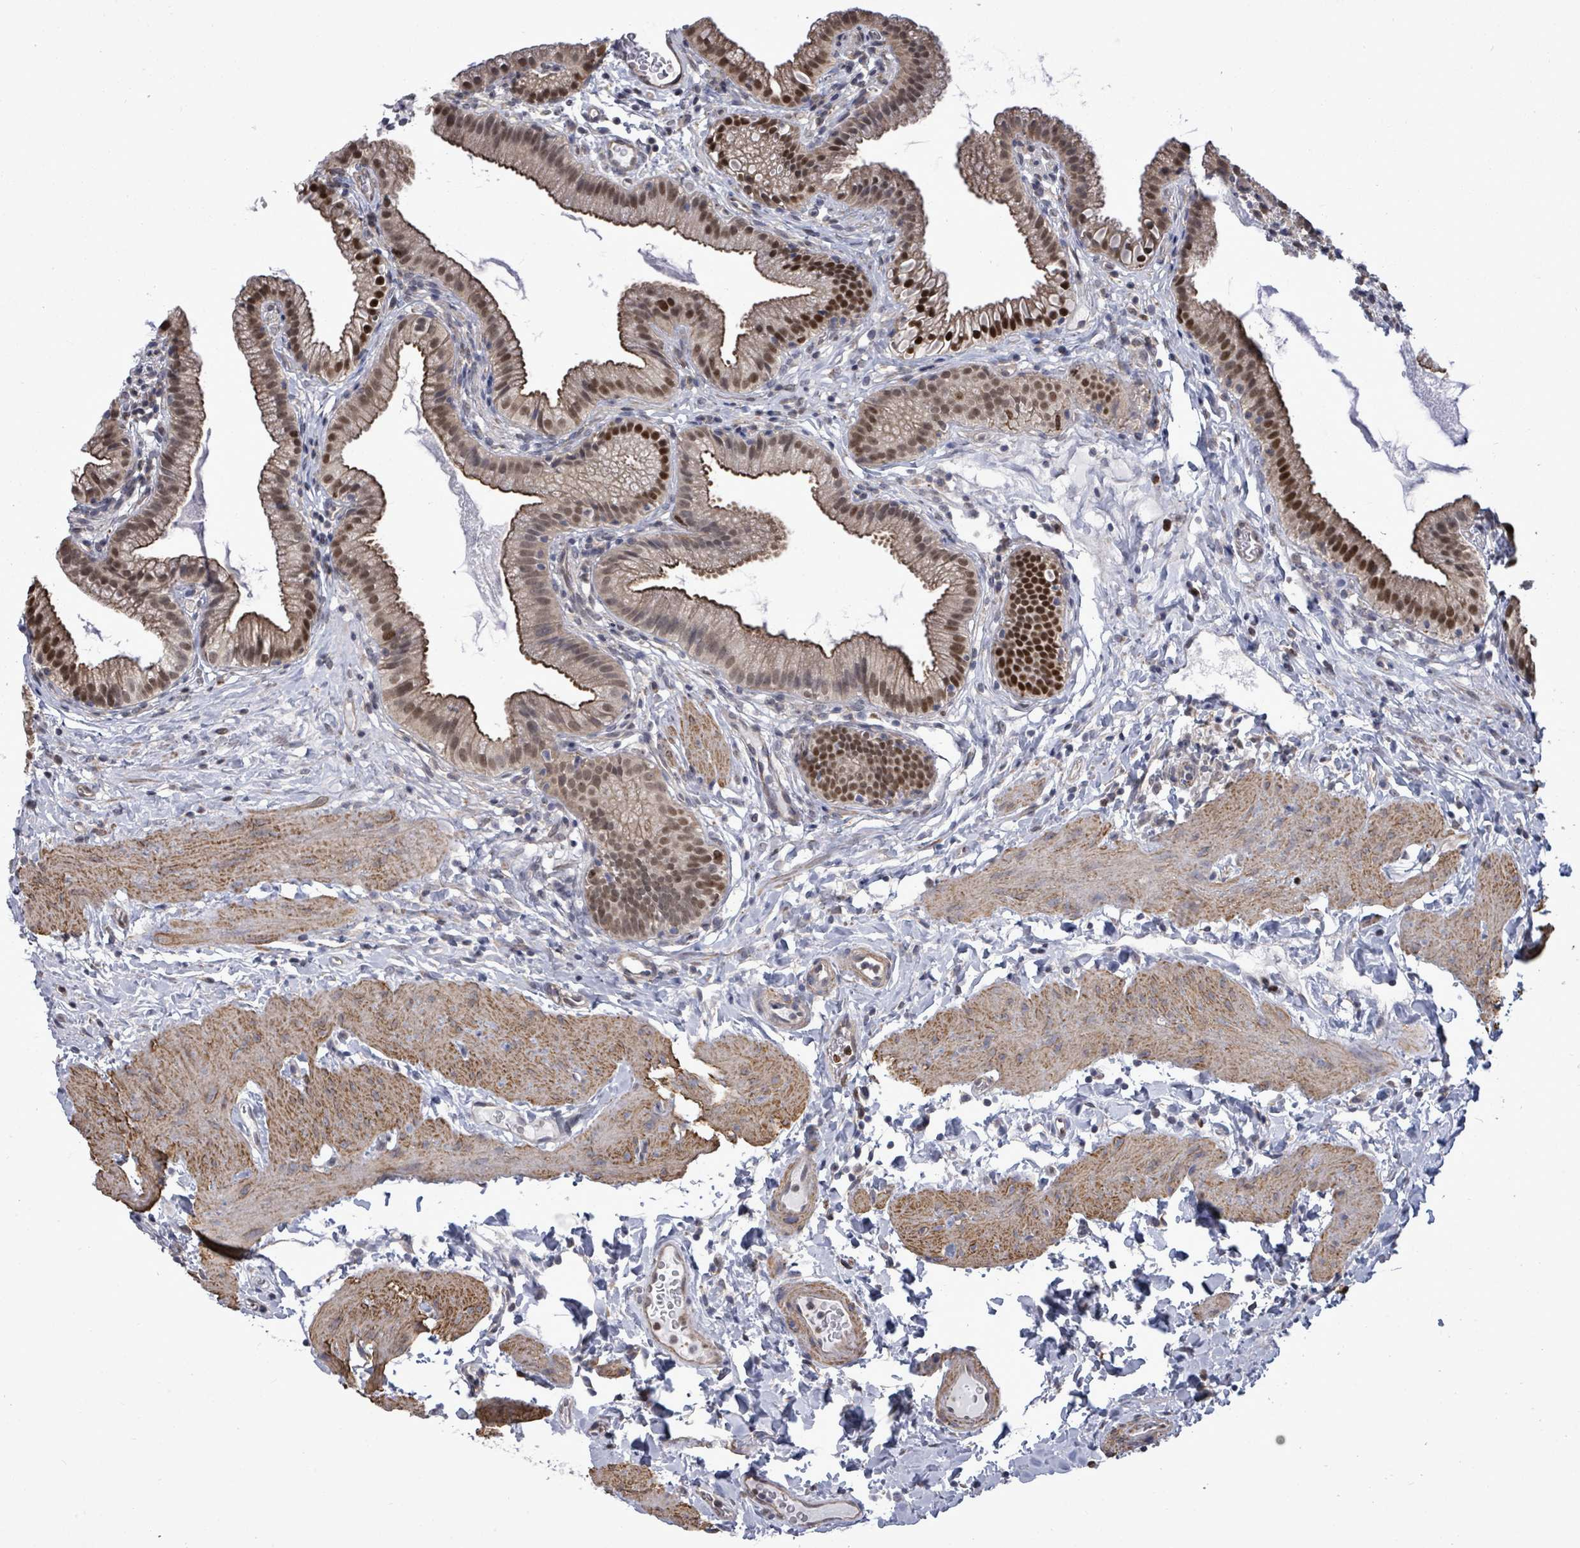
{"staining": {"intensity": "strong", "quantity": "25%-75%", "location": "cytoplasmic/membranous,nuclear"}, "tissue": "gallbladder", "cell_type": "Glandular cells", "image_type": "normal", "snomed": [{"axis": "morphology", "description": "Normal tissue, NOS"}, {"axis": "topography", "description": "Gallbladder"}], "caption": "High-power microscopy captured an immunohistochemistry micrograph of normal gallbladder, revealing strong cytoplasmic/membranous,nuclear expression in about 25%-75% of glandular cells. (DAB (3,3'-diaminobenzidine) = brown stain, brightfield microscopy at high magnification).", "gene": "PAPSS1", "patient": {"sex": "female", "age": 46}}